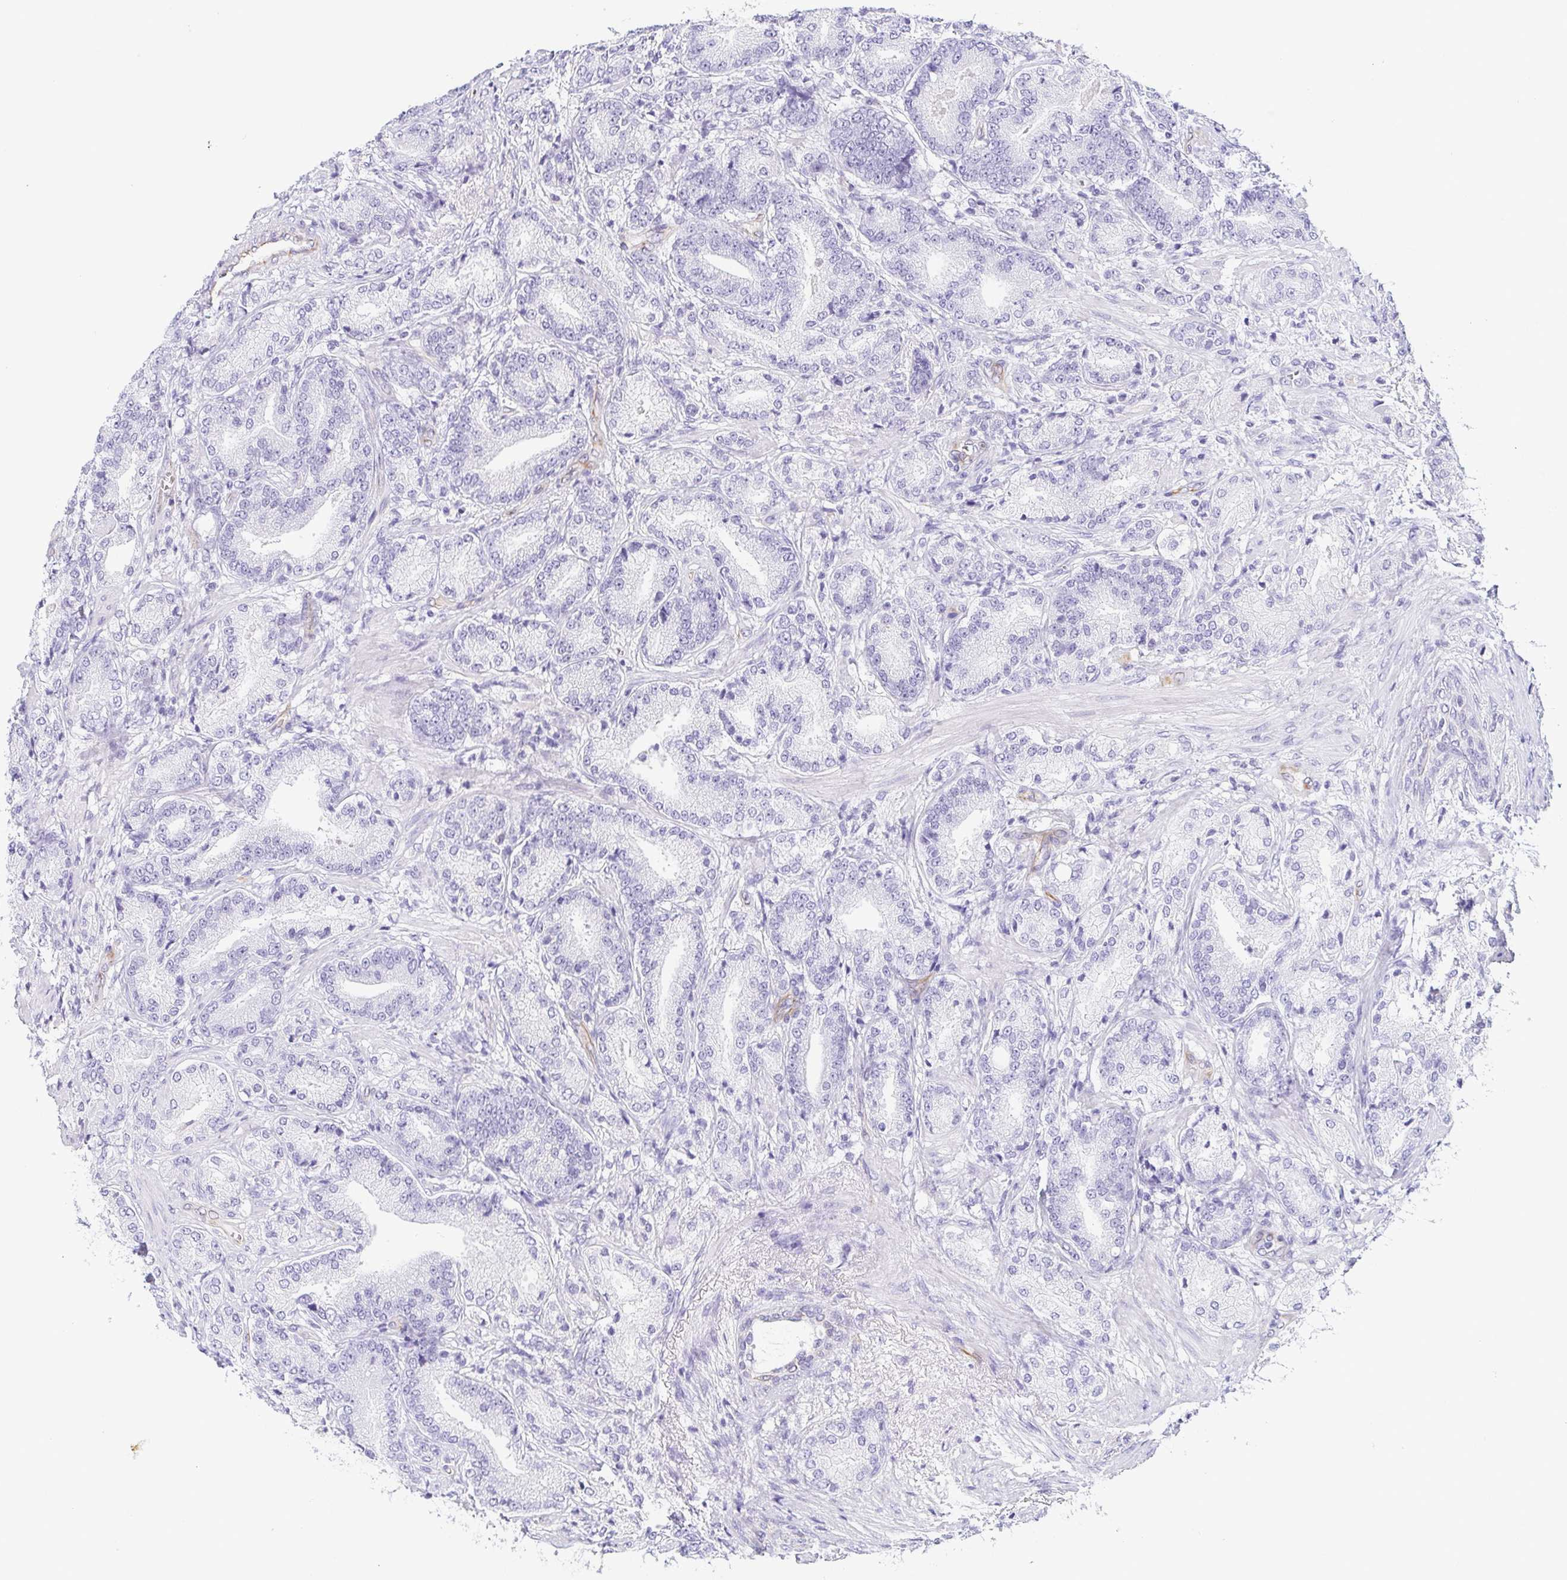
{"staining": {"intensity": "negative", "quantity": "none", "location": "none"}, "tissue": "prostate cancer", "cell_type": "Tumor cells", "image_type": "cancer", "snomed": [{"axis": "morphology", "description": "Adenocarcinoma, High grade"}, {"axis": "topography", "description": "Prostate and seminal vesicle, NOS"}], "caption": "This photomicrograph is of prostate cancer (high-grade adenocarcinoma) stained with immunohistochemistry (IHC) to label a protein in brown with the nuclei are counter-stained blue. There is no expression in tumor cells.", "gene": "COL17A1", "patient": {"sex": "male", "age": 61}}